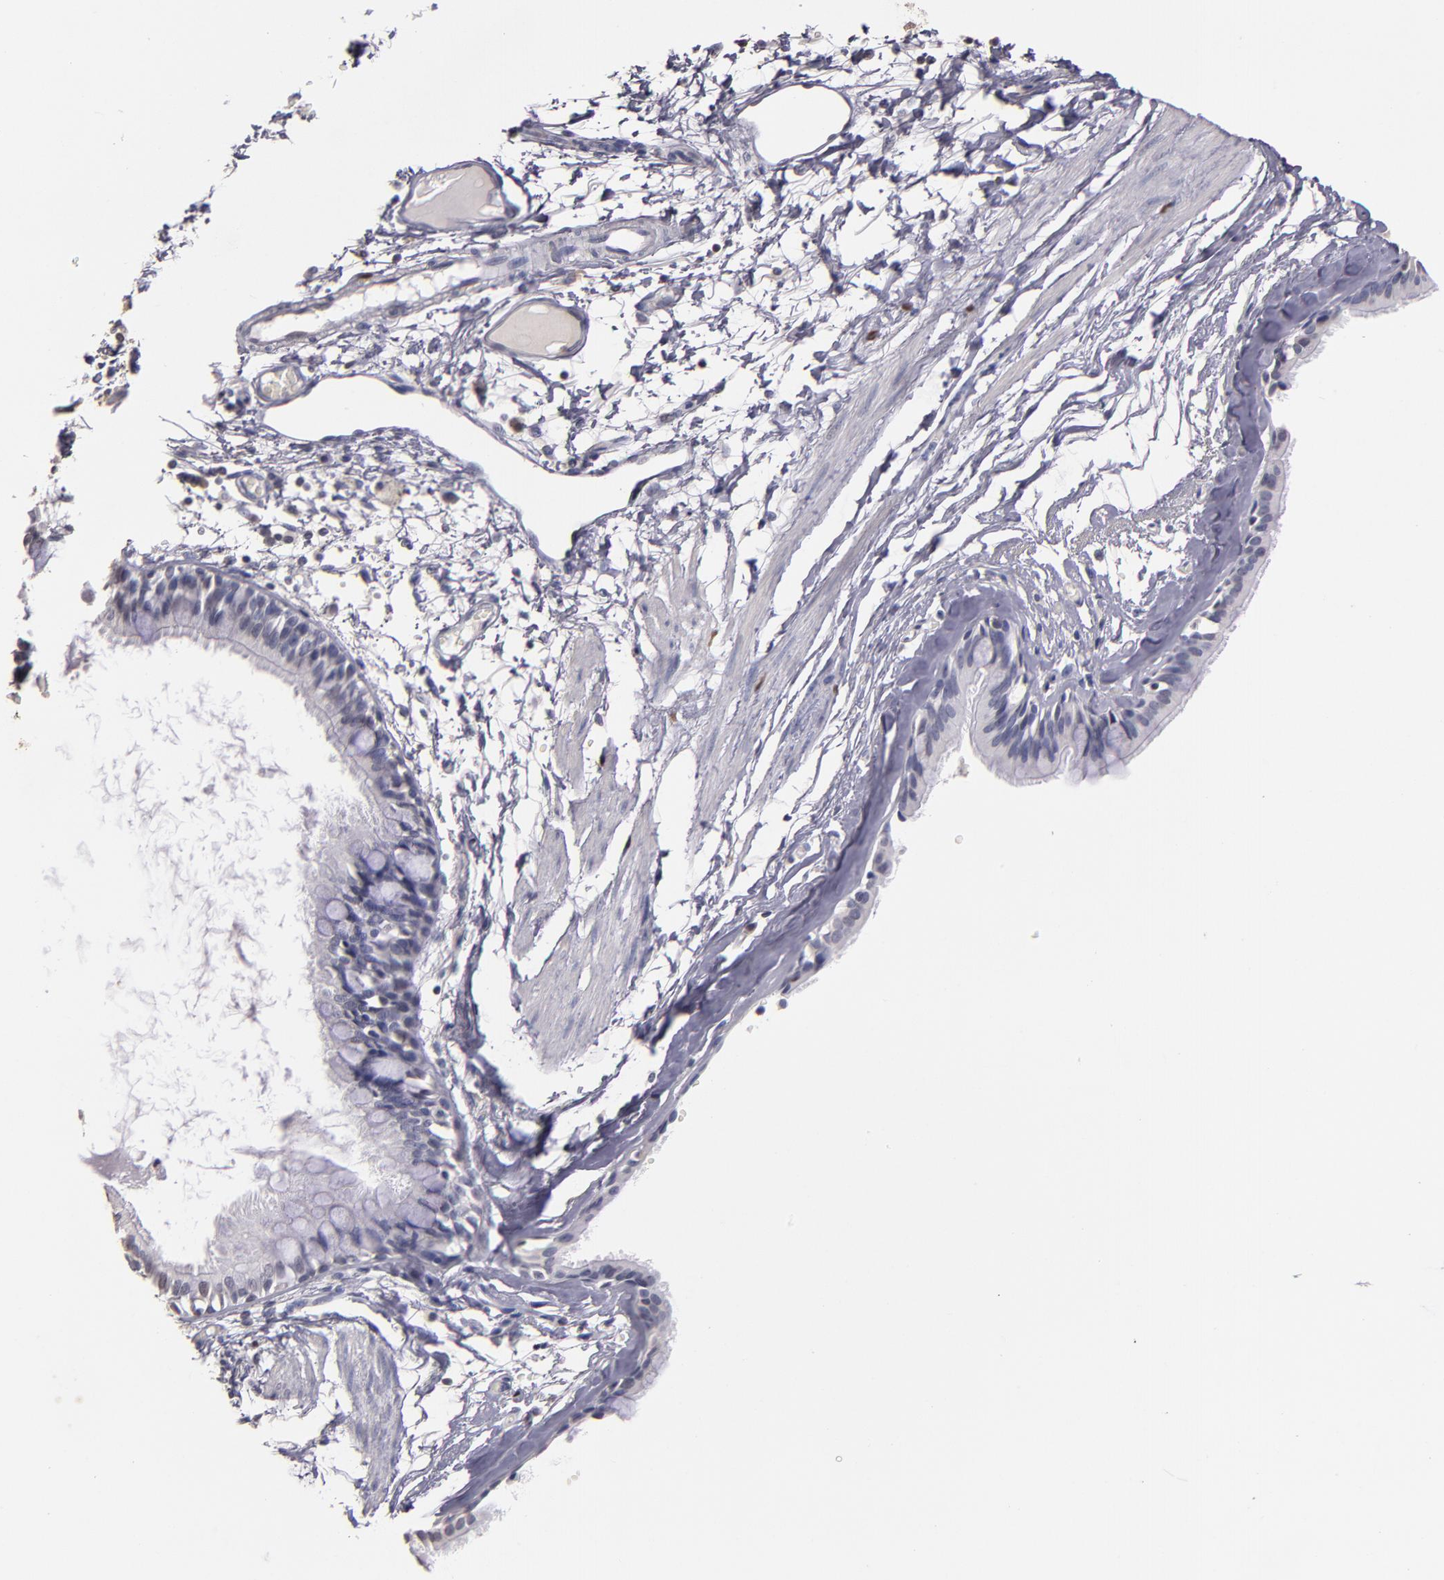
{"staining": {"intensity": "negative", "quantity": "none", "location": "none"}, "tissue": "bronchus", "cell_type": "Respiratory epithelial cells", "image_type": "normal", "snomed": [{"axis": "morphology", "description": "Normal tissue, NOS"}, {"axis": "topography", "description": "Bronchus"}, {"axis": "topography", "description": "Lung"}], "caption": "Normal bronchus was stained to show a protein in brown. There is no significant expression in respiratory epithelial cells.", "gene": "SOX10", "patient": {"sex": "female", "age": 56}}